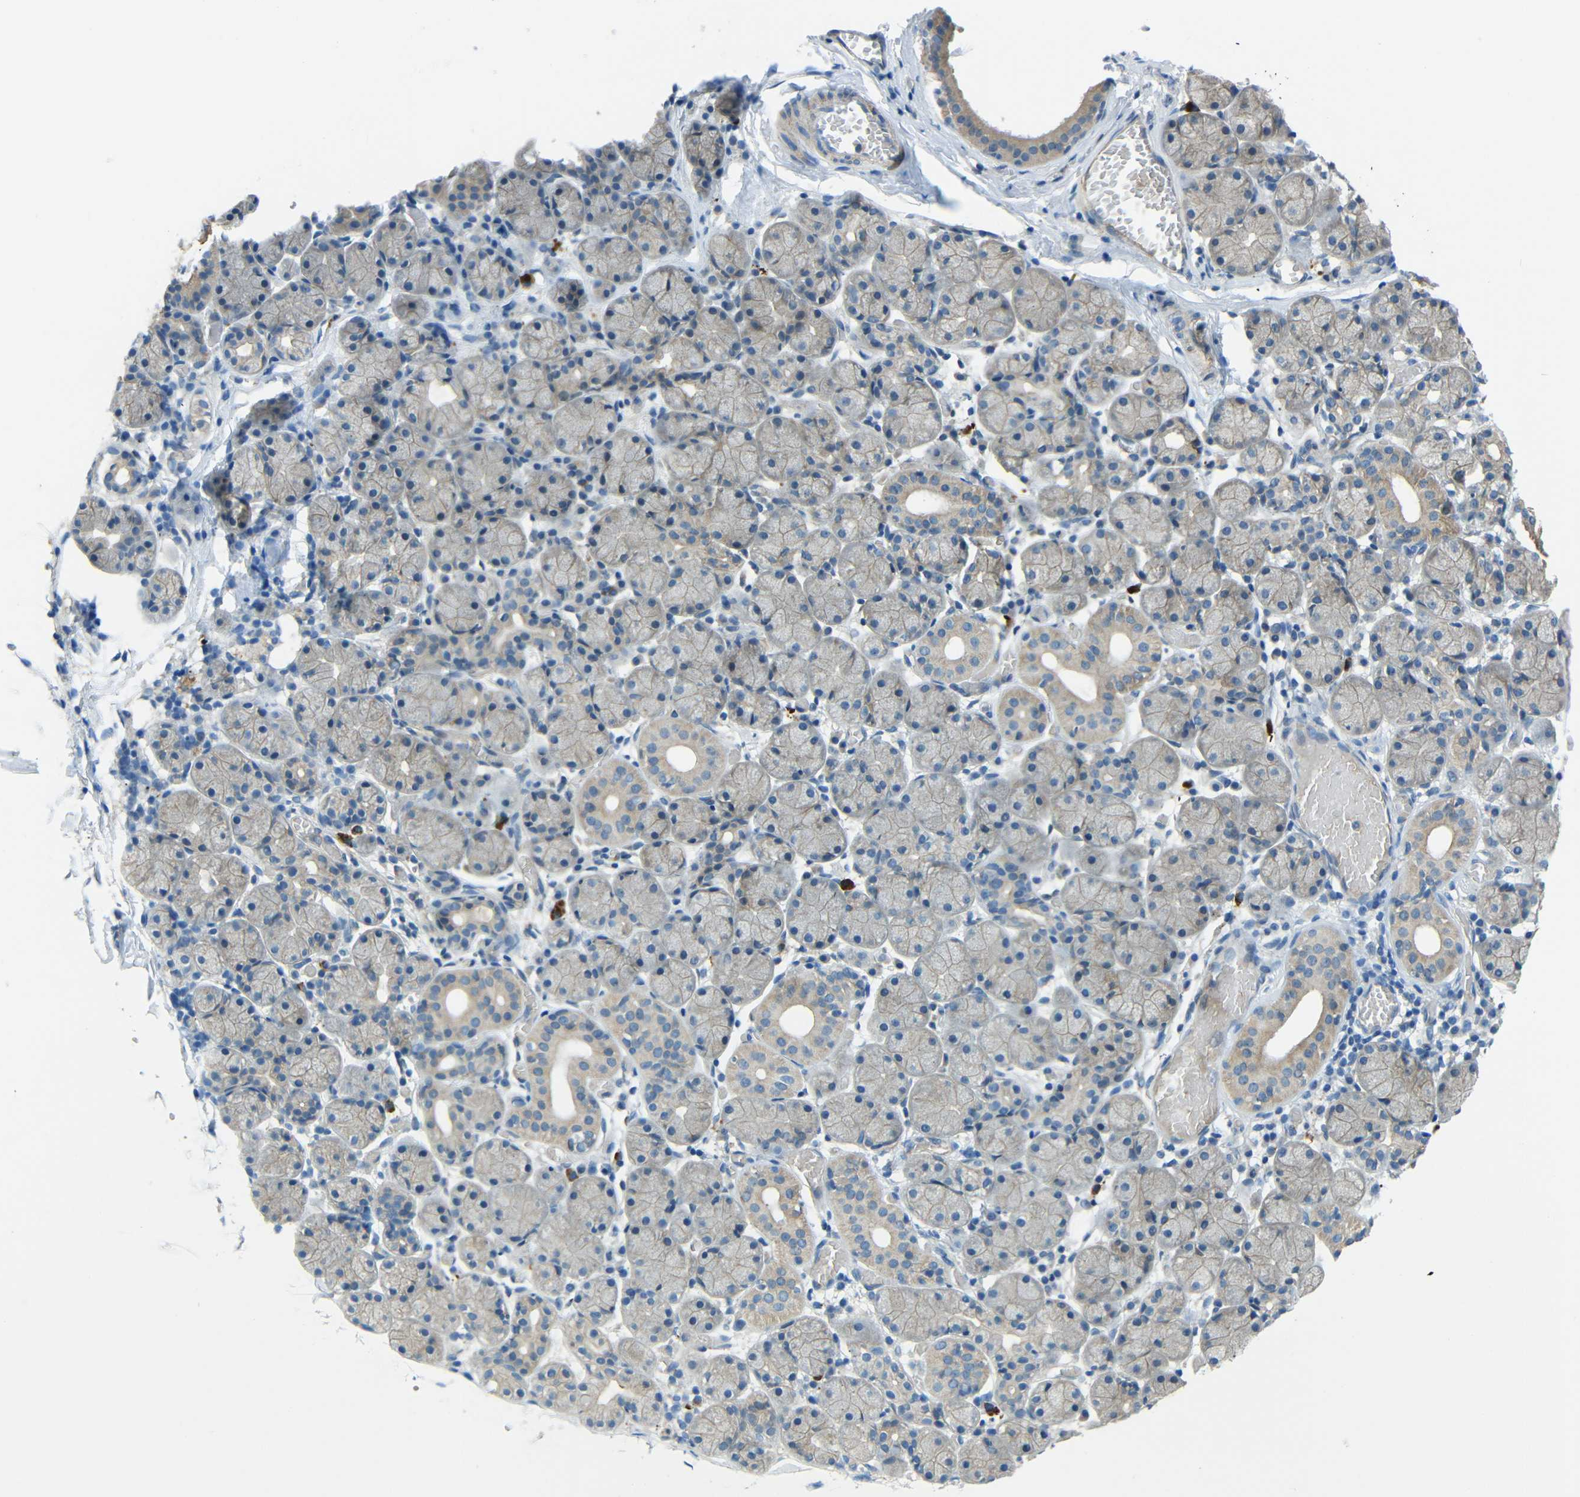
{"staining": {"intensity": "weak", "quantity": "25%-75%", "location": "cytoplasmic/membranous"}, "tissue": "salivary gland", "cell_type": "Glandular cells", "image_type": "normal", "snomed": [{"axis": "morphology", "description": "Normal tissue, NOS"}, {"axis": "topography", "description": "Salivary gland"}], "caption": "Brown immunohistochemical staining in normal salivary gland shows weak cytoplasmic/membranous positivity in approximately 25%-75% of glandular cells. Ihc stains the protein of interest in brown and the nuclei are stained blue.", "gene": "CYP26B1", "patient": {"sex": "female", "age": 24}}